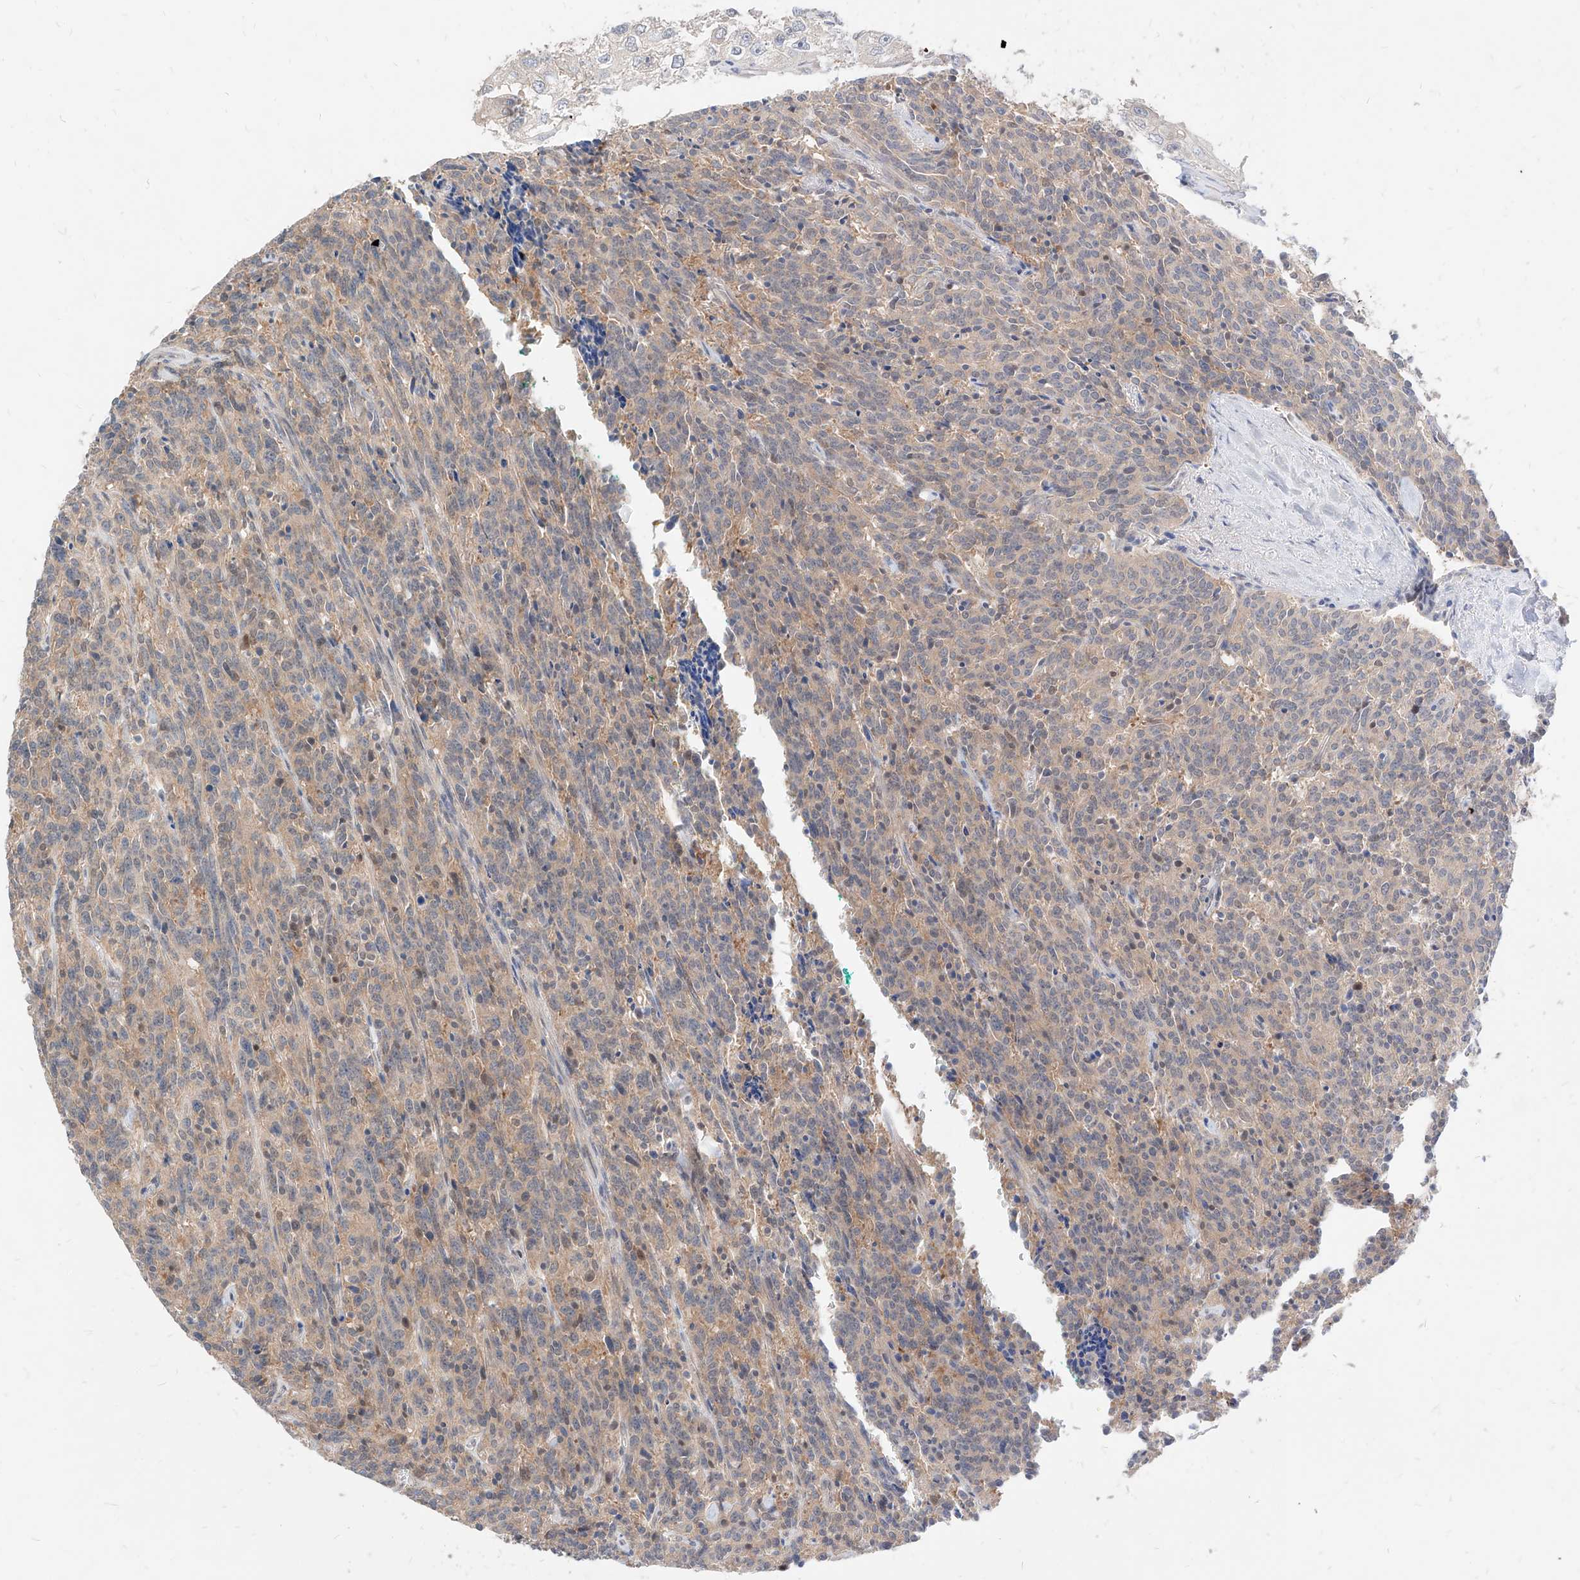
{"staining": {"intensity": "weak", "quantity": ">75%", "location": "cytoplasmic/membranous"}, "tissue": "carcinoid", "cell_type": "Tumor cells", "image_type": "cancer", "snomed": [{"axis": "morphology", "description": "Carcinoid, malignant, NOS"}, {"axis": "topography", "description": "Lung"}], "caption": "This photomicrograph shows IHC staining of human carcinoid (malignant), with low weak cytoplasmic/membranous staining in about >75% of tumor cells.", "gene": "TSNAX", "patient": {"sex": "female", "age": 46}}